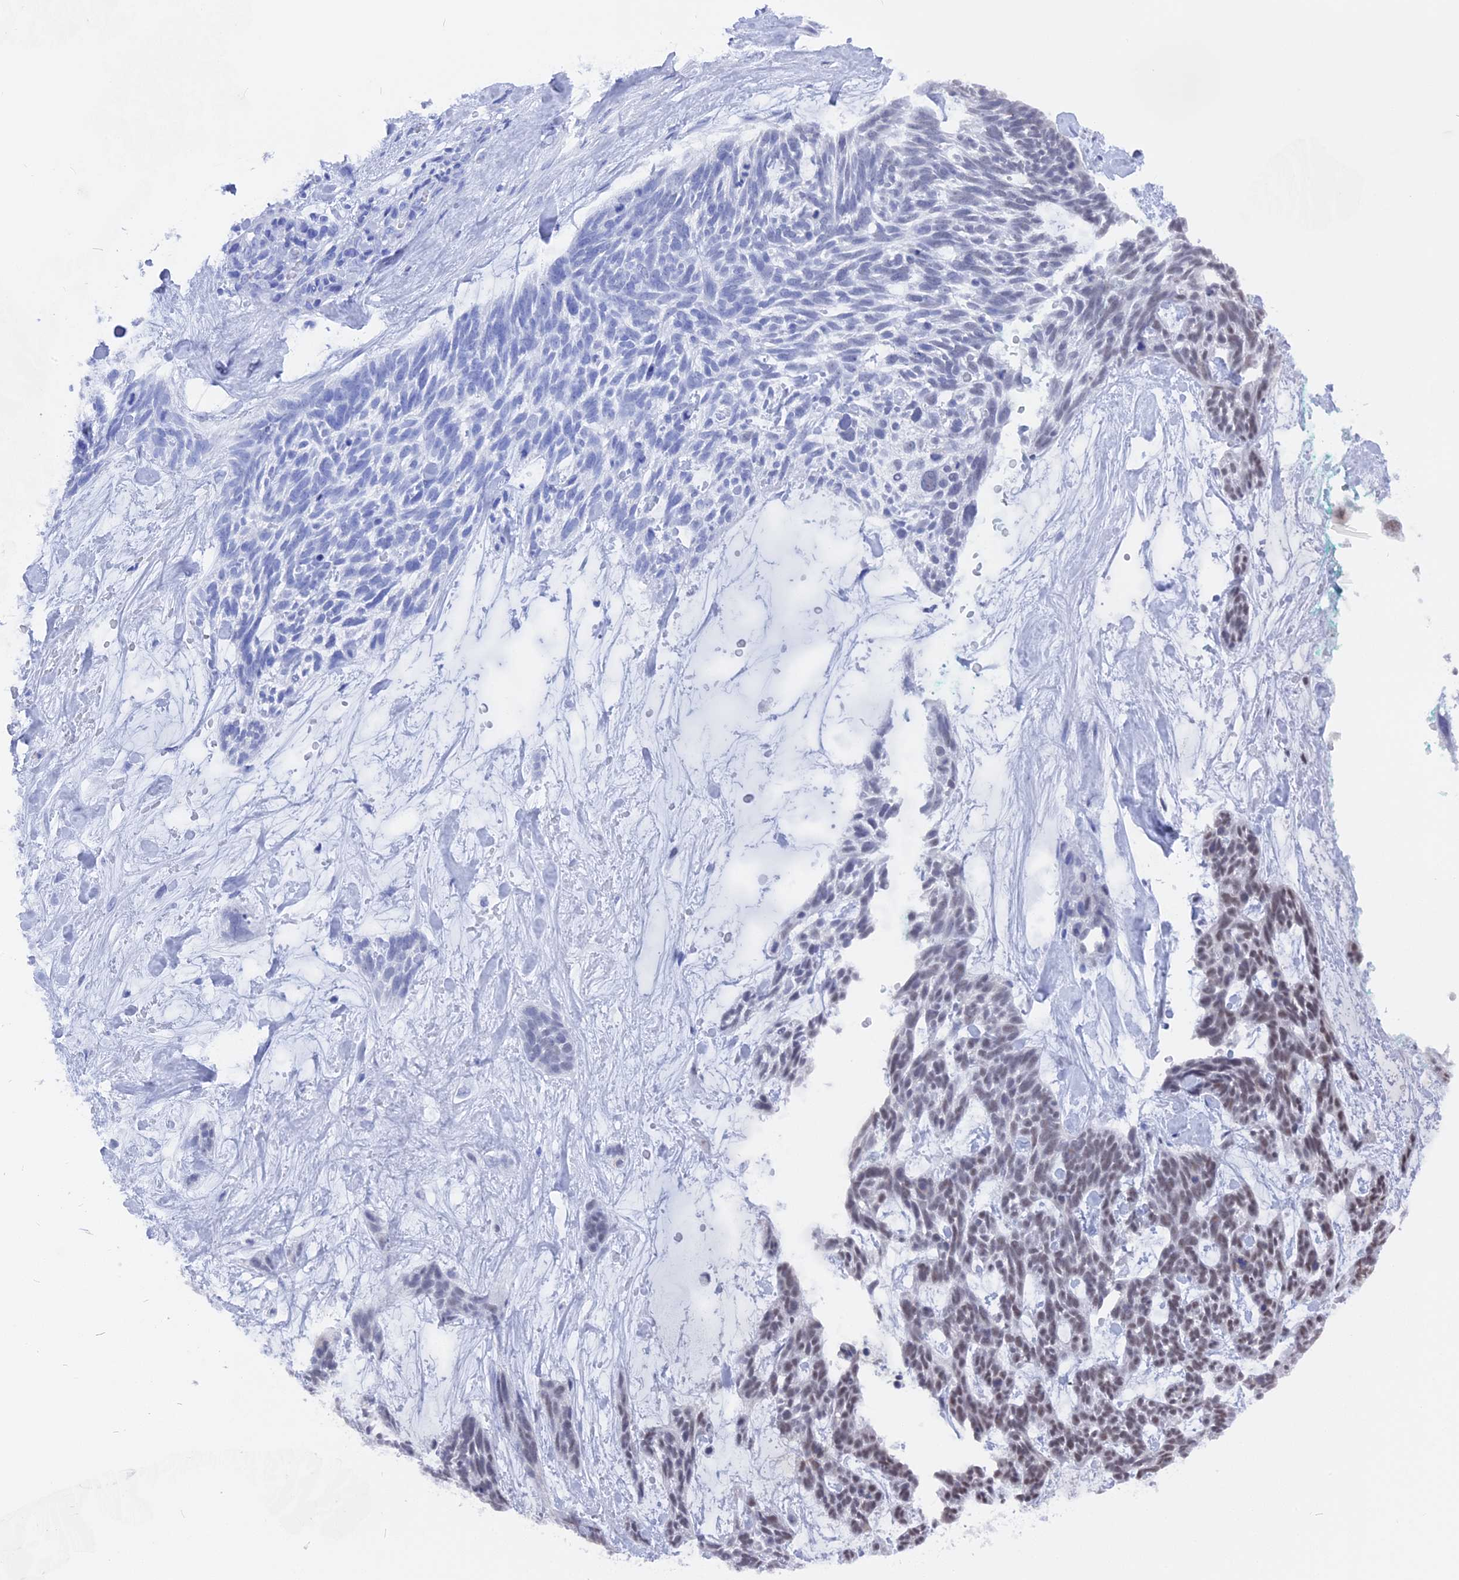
{"staining": {"intensity": "weak", "quantity": "<25%", "location": "nuclear"}, "tissue": "skin cancer", "cell_type": "Tumor cells", "image_type": "cancer", "snomed": [{"axis": "morphology", "description": "Basal cell carcinoma"}, {"axis": "topography", "description": "Skin"}], "caption": "Immunohistochemistry (IHC) photomicrograph of neoplastic tissue: basal cell carcinoma (skin) stained with DAB (3,3'-diaminobenzidine) reveals no significant protein positivity in tumor cells.", "gene": "SF3A2", "patient": {"sex": "male", "age": 88}}